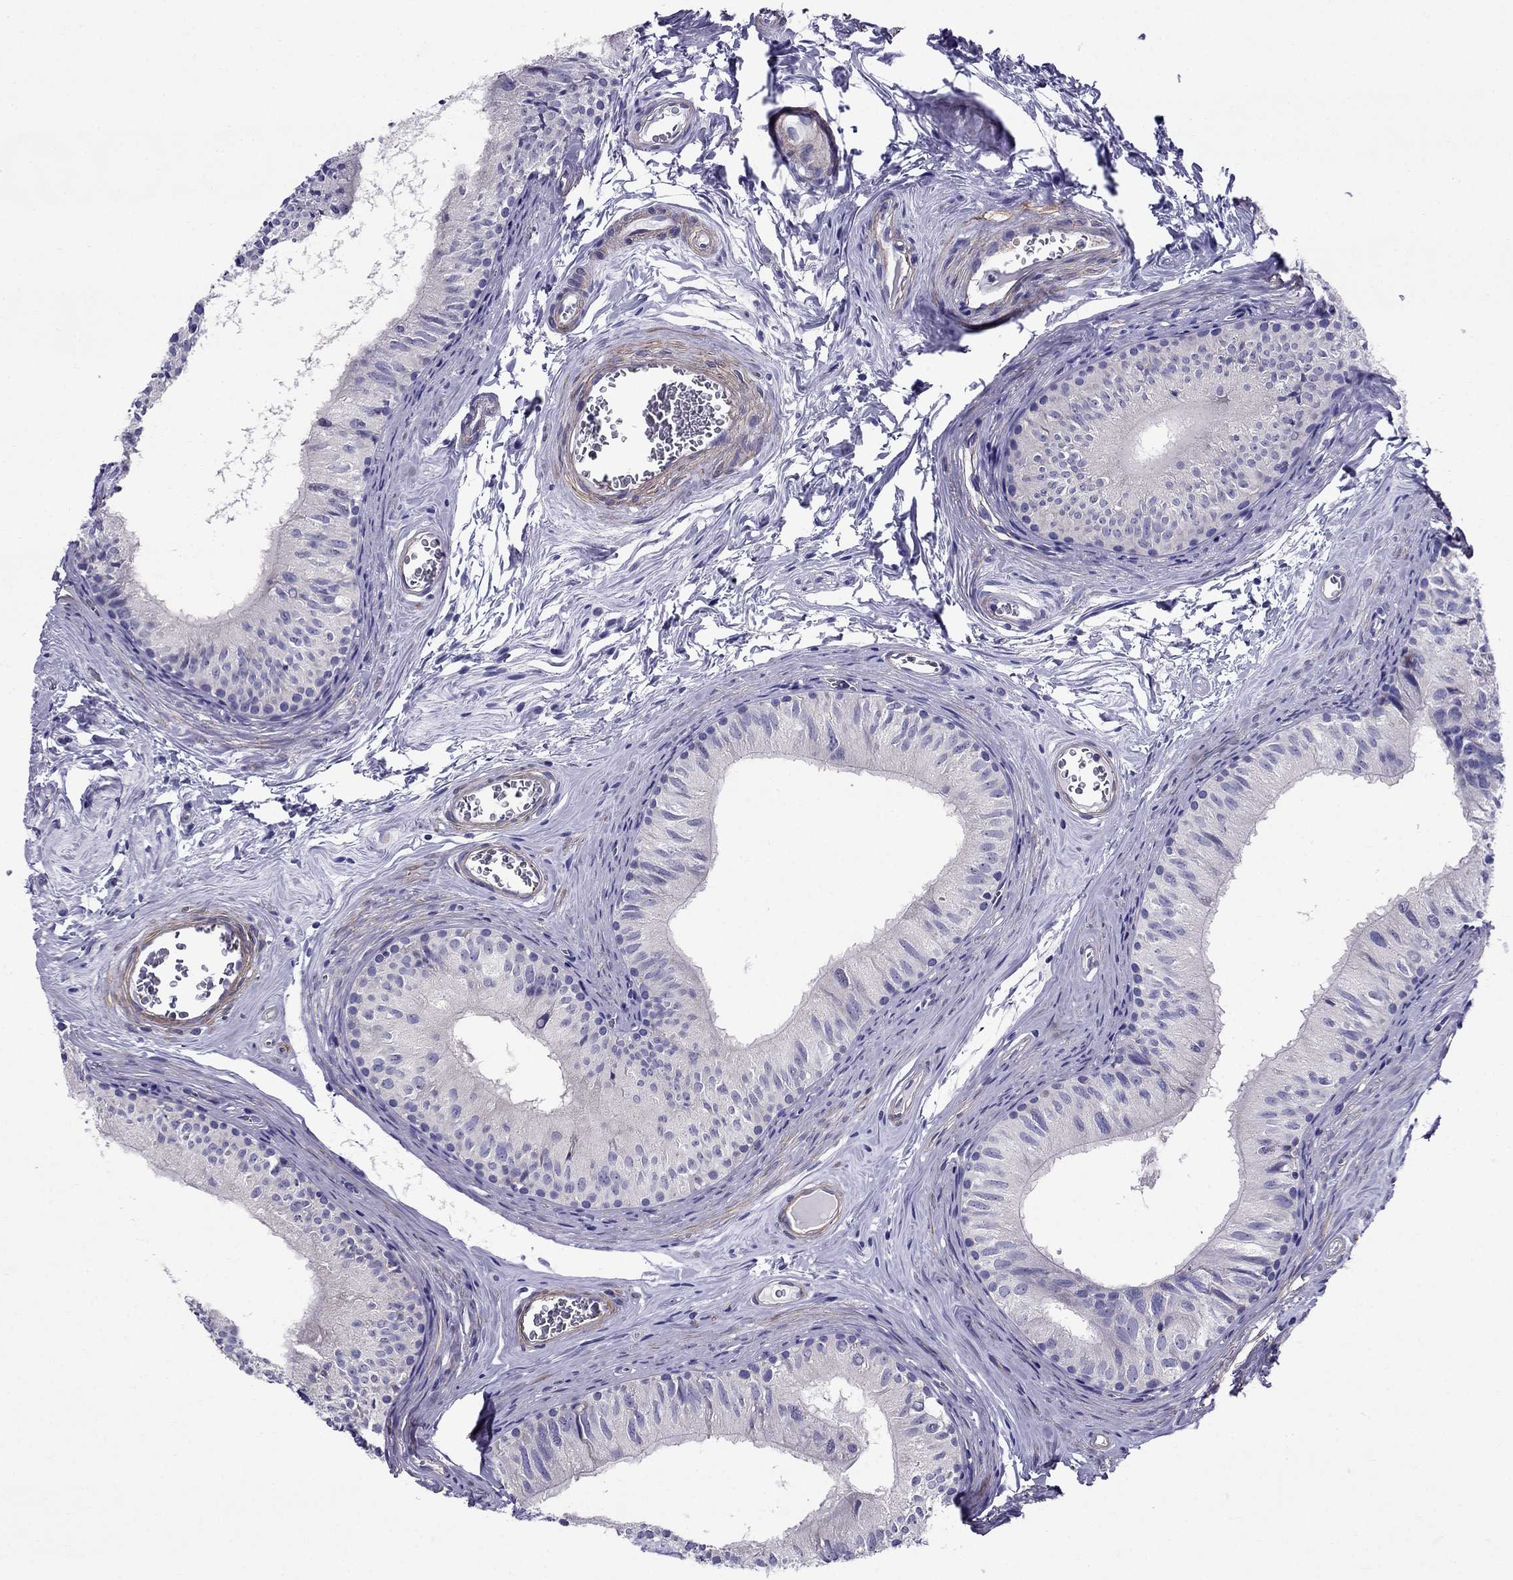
{"staining": {"intensity": "negative", "quantity": "none", "location": "none"}, "tissue": "epididymis", "cell_type": "Glandular cells", "image_type": "normal", "snomed": [{"axis": "morphology", "description": "Normal tissue, NOS"}, {"axis": "topography", "description": "Epididymis"}], "caption": "There is no significant expression in glandular cells of epididymis. (DAB (3,3'-diaminobenzidine) IHC with hematoxylin counter stain).", "gene": "GPR50", "patient": {"sex": "male", "age": 52}}